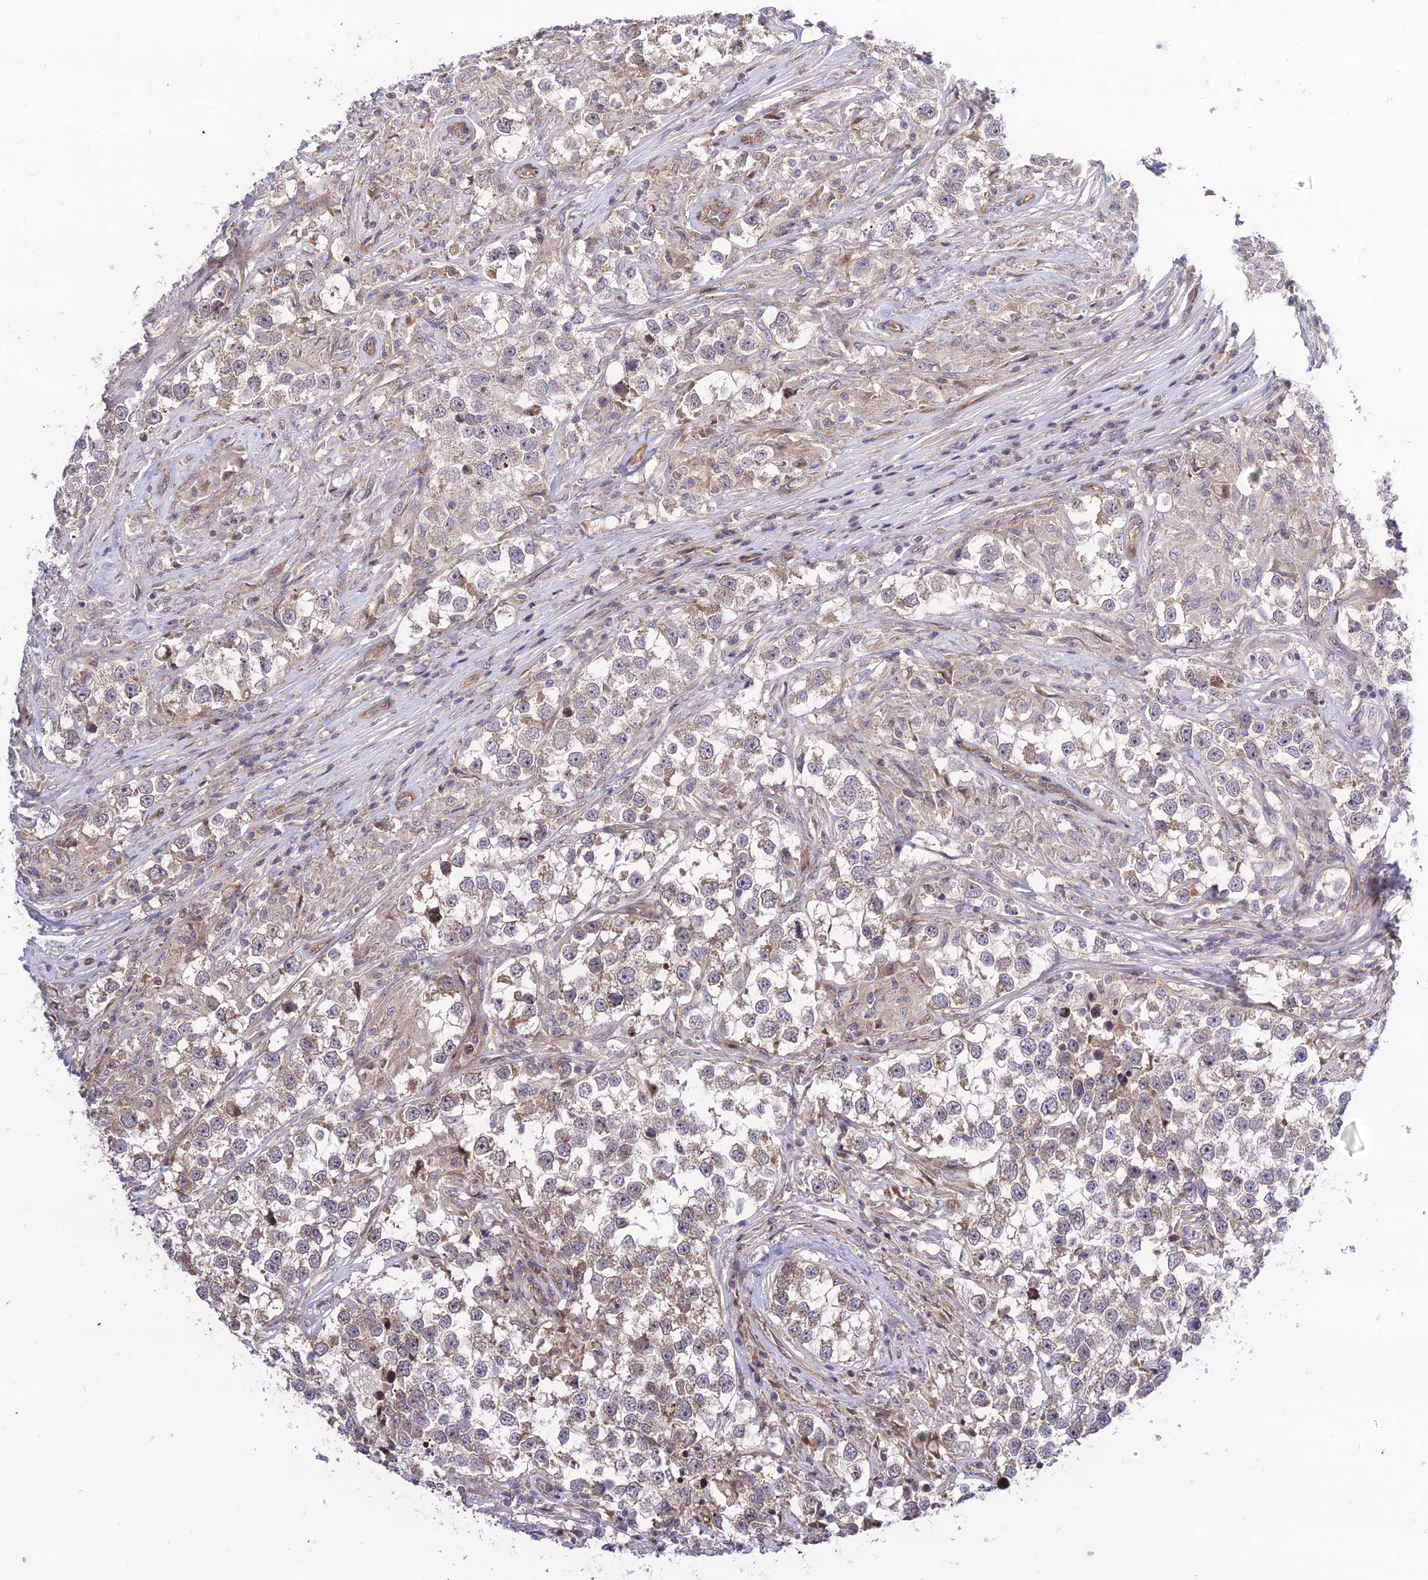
{"staining": {"intensity": "weak", "quantity": "25%-75%", "location": "cytoplasmic/membranous"}, "tissue": "testis cancer", "cell_type": "Tumor cells", "image_type": "cancer", "snomed": [{"axis": "morphology", "description": "Seminoma, NOS"}, {"axis": "topography", "description": "Testis"}], "caption": "Seminoma (testis) stained with a protein marker displays weak staining in tumor cells.", "gene": "SMG6", "patient": {"sex": "male", "age": 46}}